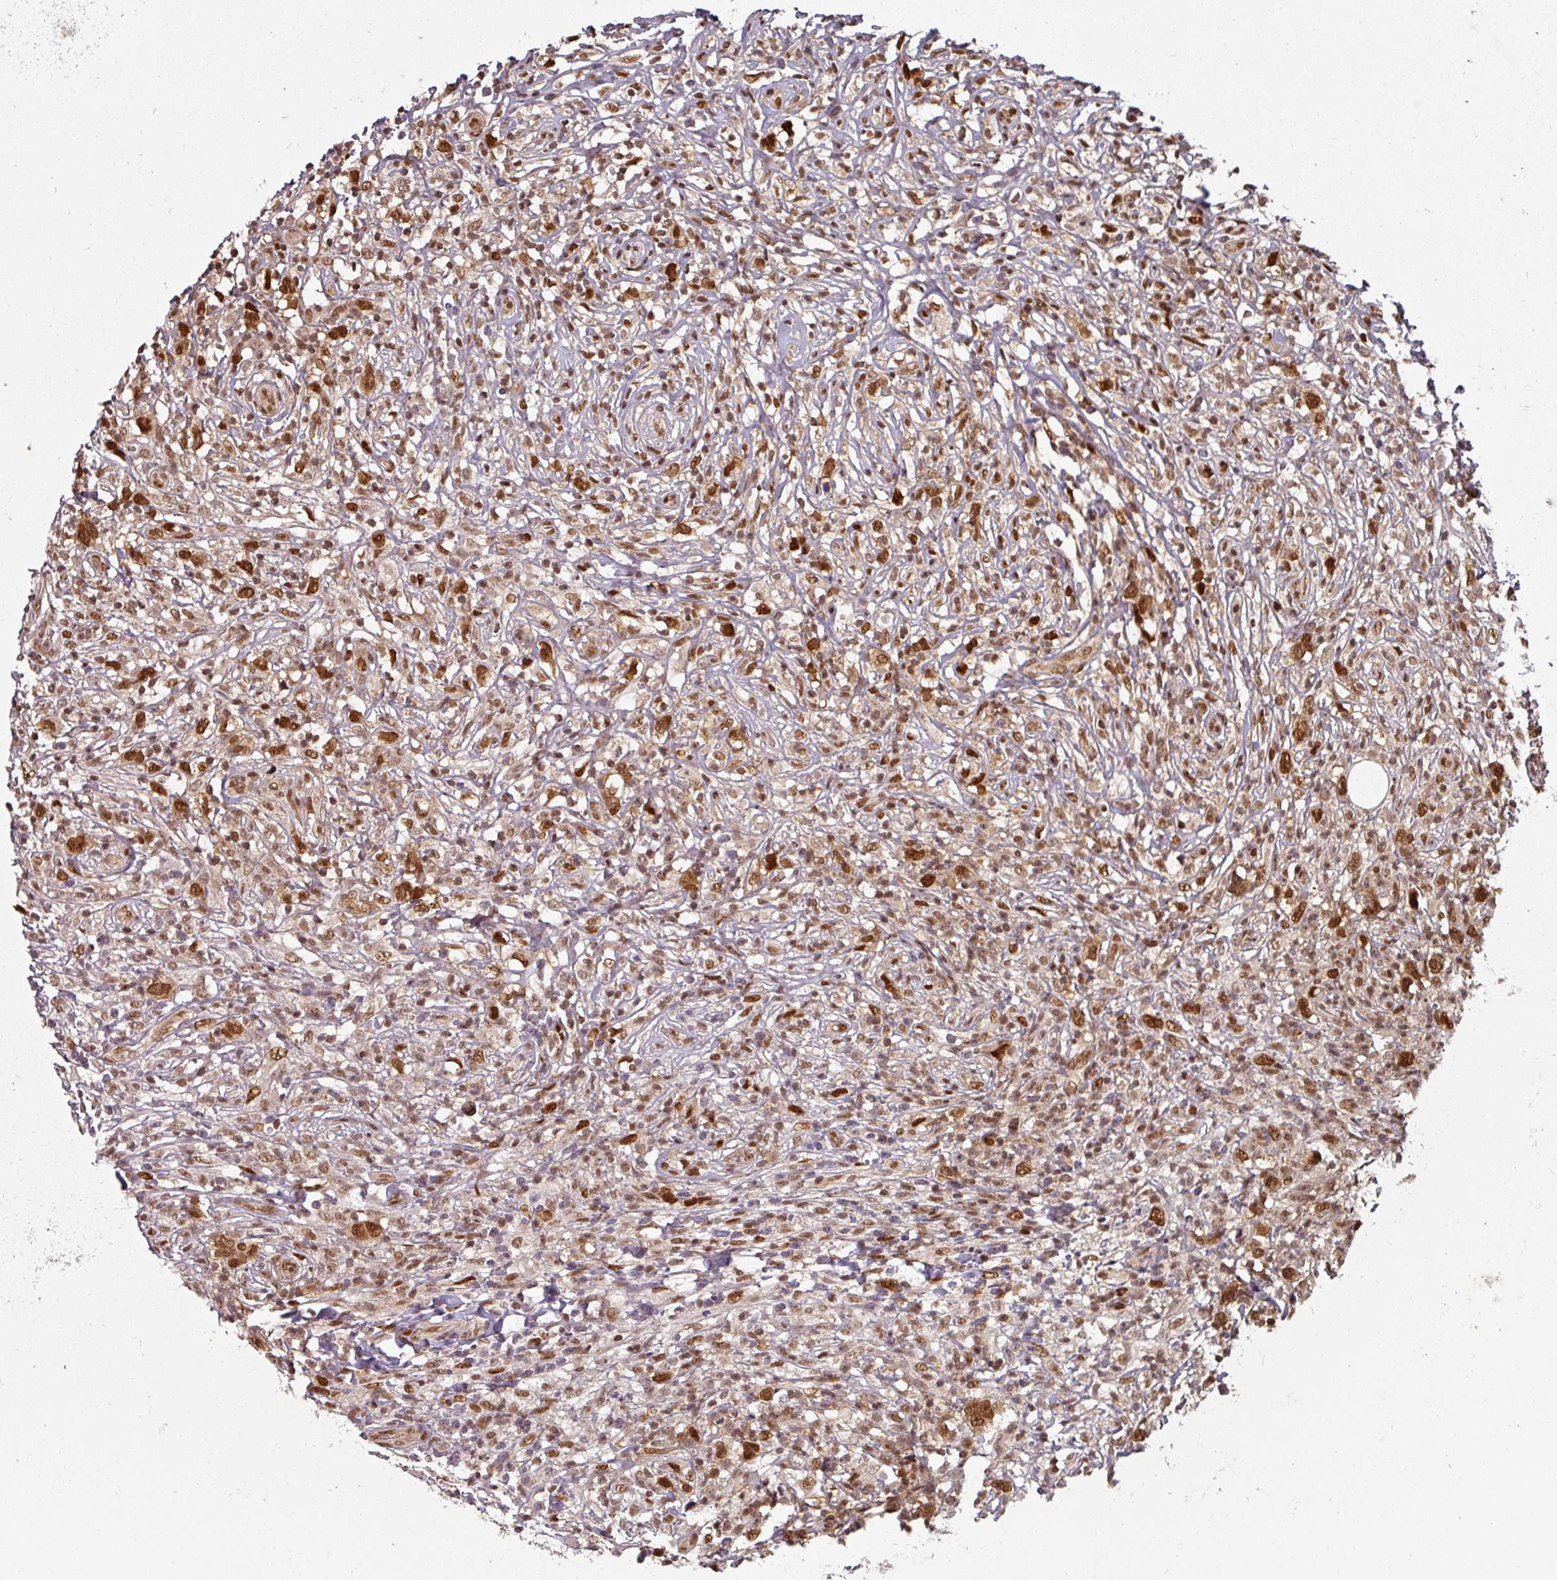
{"staining": {"intensity": "moderate", "quantity": ">75%", "location": "nuclear"}, "tissue": "lymphoma", "cell_type": "Tumor cells", "image_type": "cancer", "snomed": [{"axis": "morphology", "description": "Hodgkin's disease, NOS"}, {"axis": "topography", "description": "No Tissue"}], "caption": "Brown immunohistochemical staining in human lymphoma shows moderate nuclear positivity in about >75% of tumor cells.", "gene": "SIK3", "patient": {"sex": "female", "age": 21}}